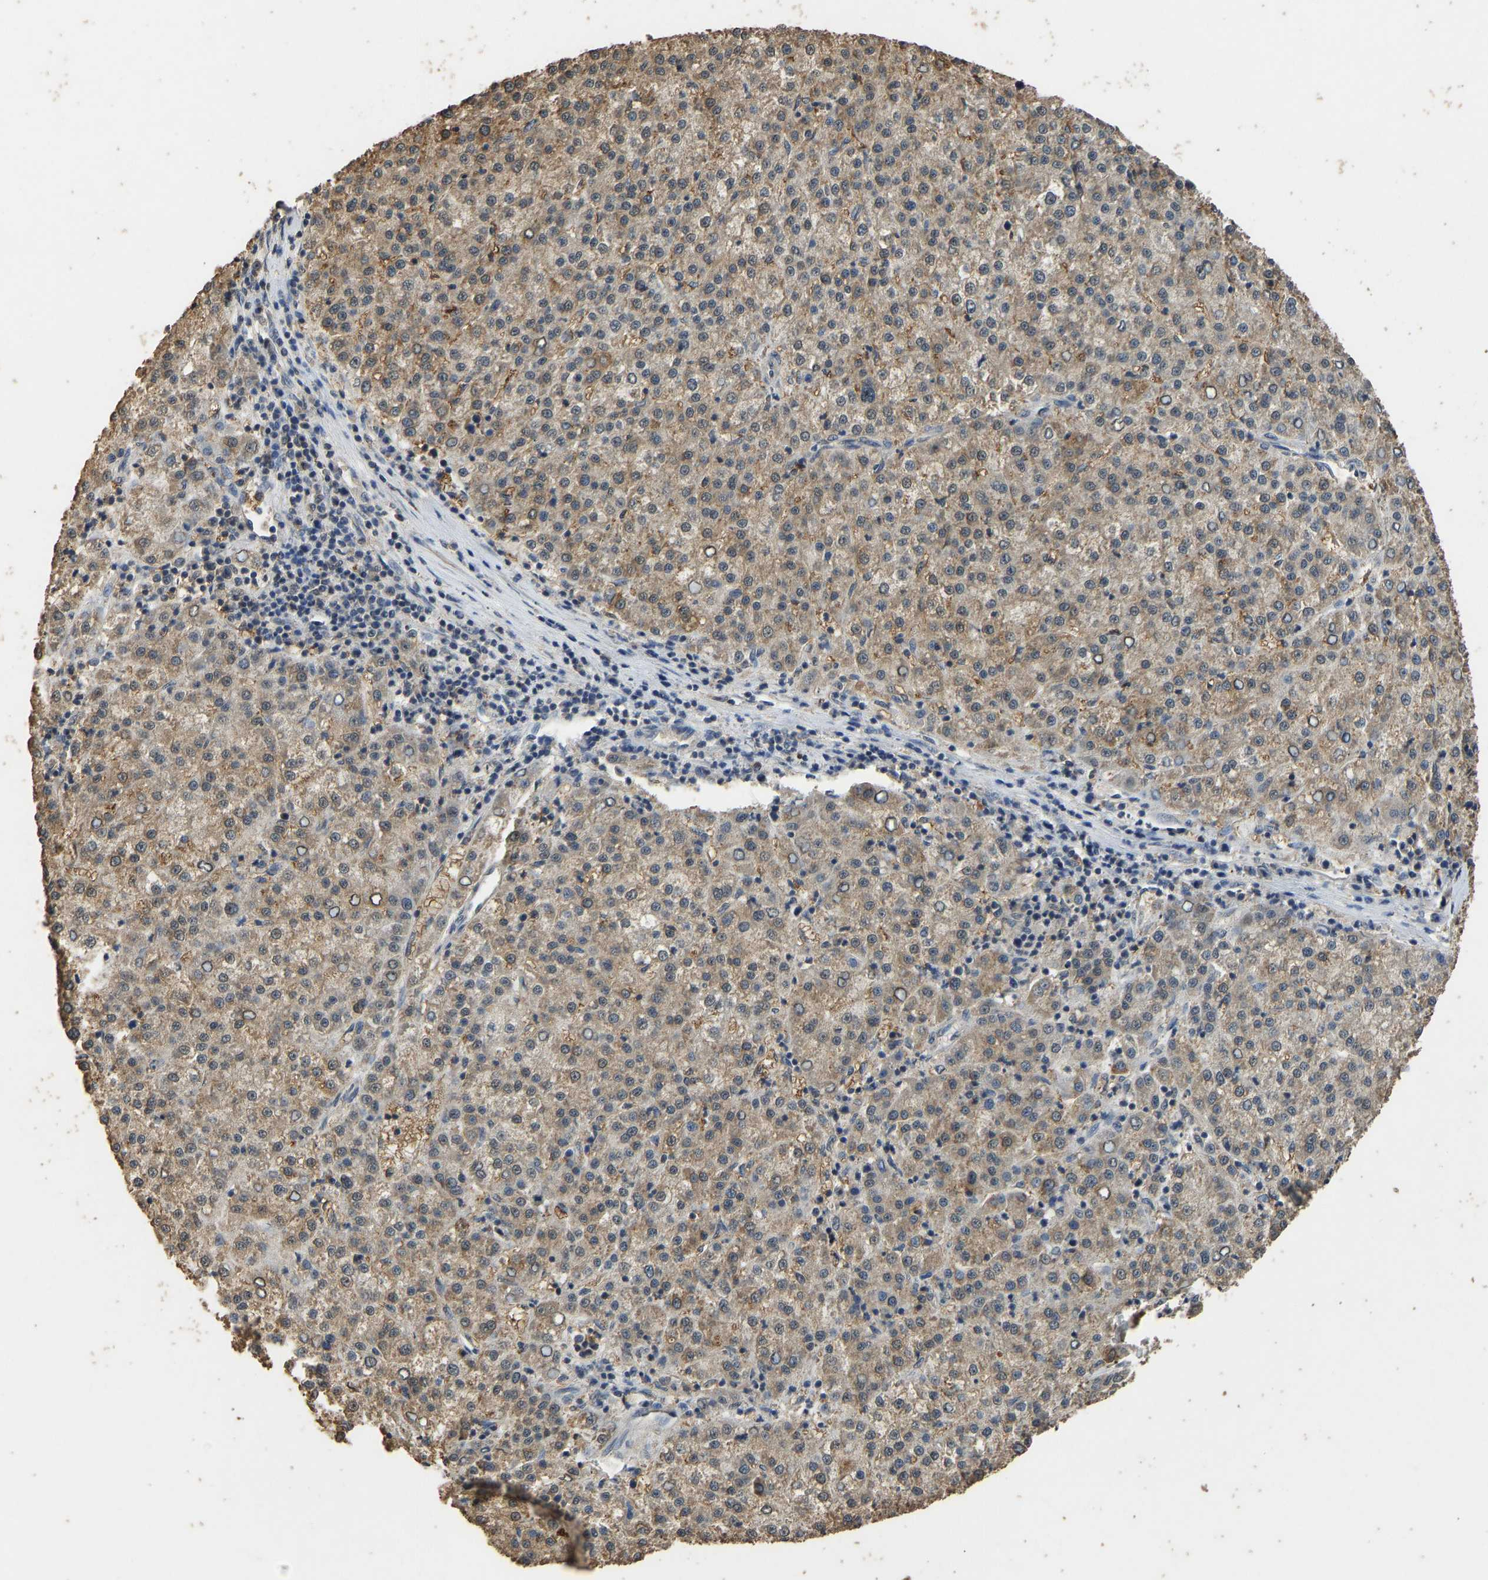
{"staining": {"intensity": "moderate", "quantity": "25%-75%", "location": "cytoplasmic/membranous"}, "tissue": "liver cancer", "cell_type": "Tumor cells", "image_type": "cancer", "snomed": [{"axis": "morphology", "description": "Carcinoma, Hepatocellular, NOS"}, {"axis": "topography", "description": "Liver"}], "caption": "Immunohistochemistry (IHC) of human liver cancer displays medium levels of moderate cytoplasmic/membranous staining in about 25%-75% of tumor cells.", "gene": "CIDEC", "patient": {"sex": "female", "age": 58}}